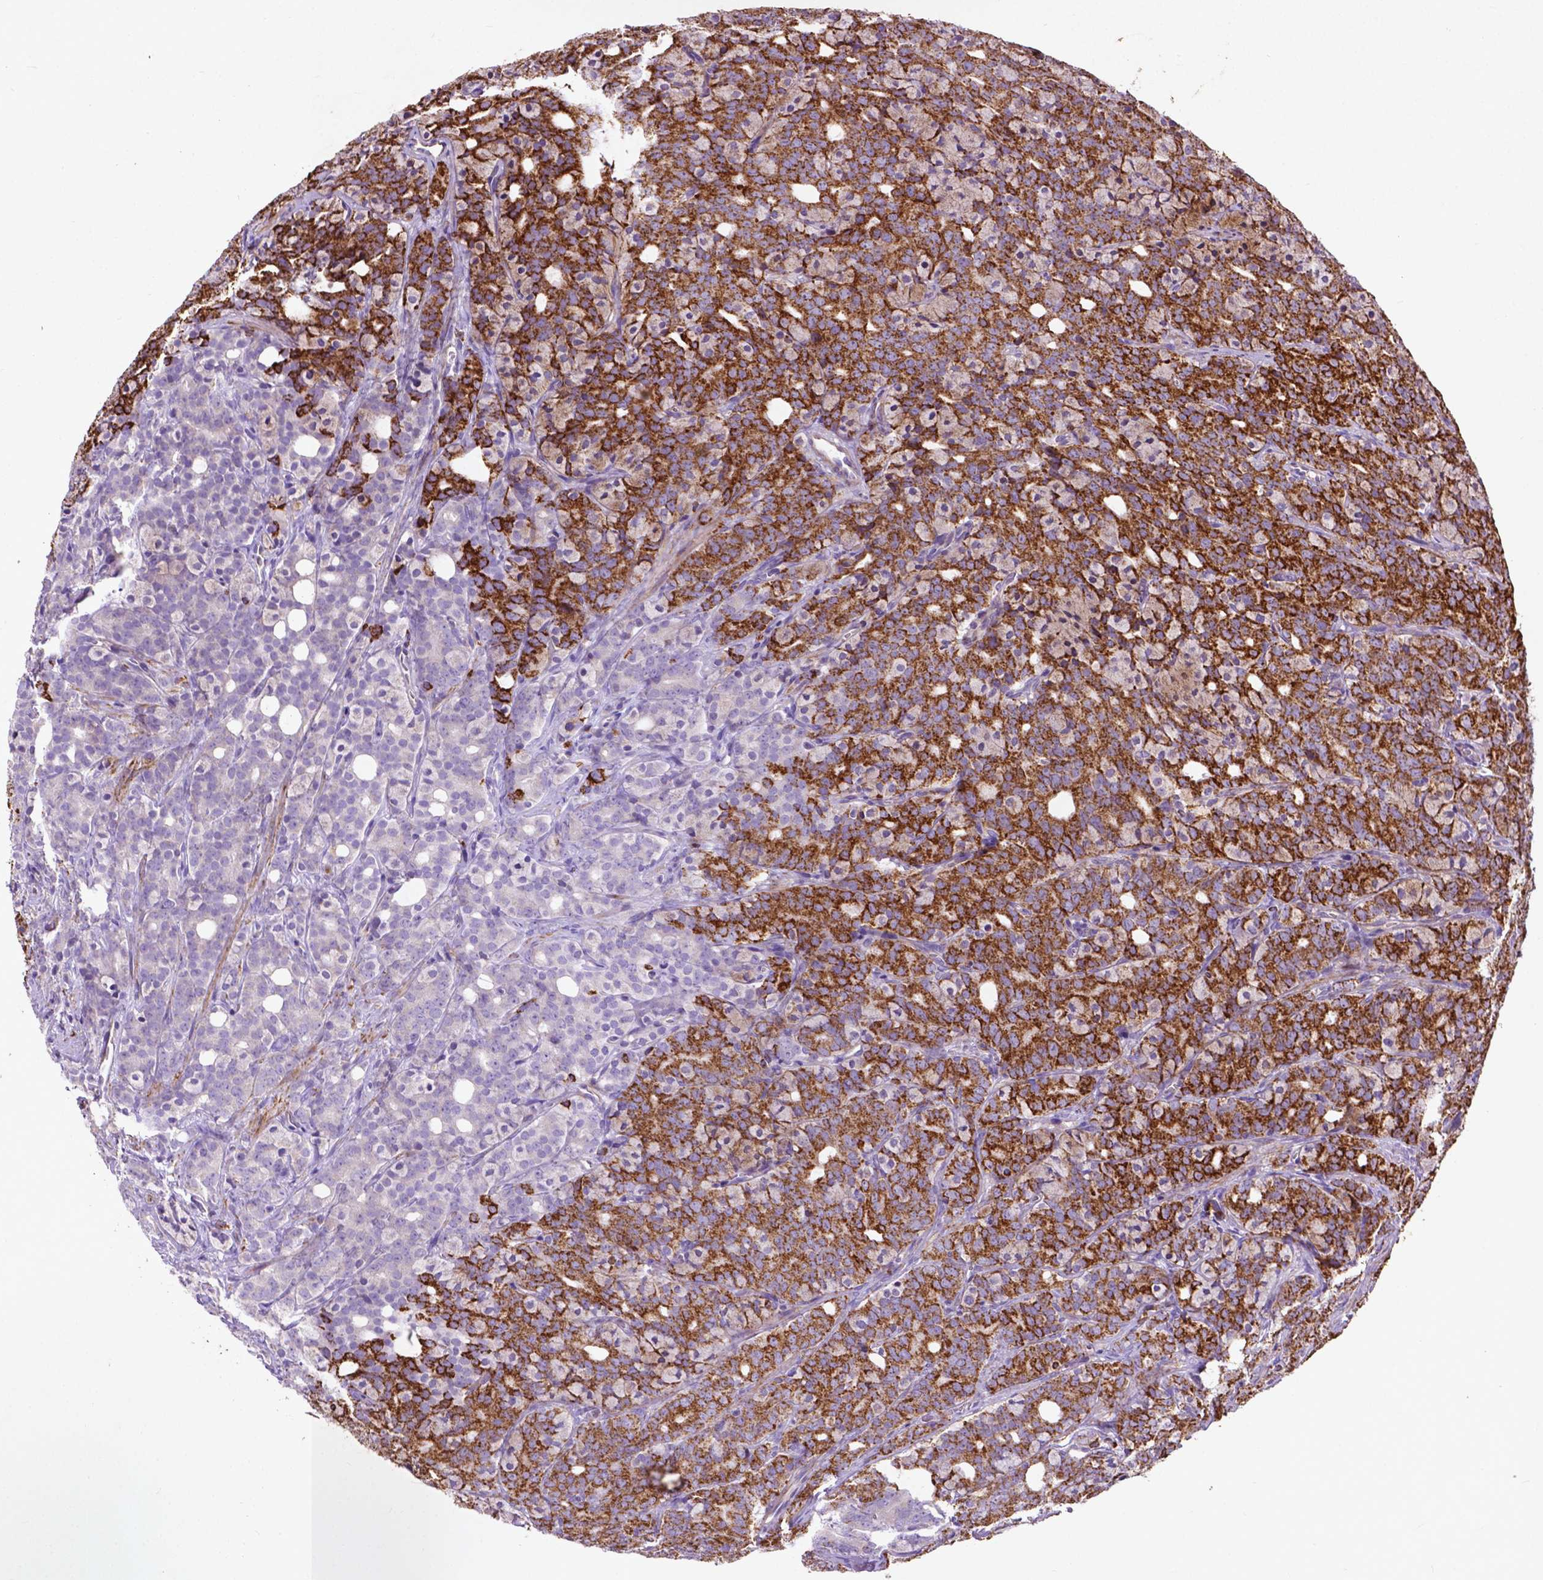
{"staining": {"intensity": "strong", "quantity": "25%-75%", "location": "cytoplasmic/membranous"}, "tissue": "prostate cancer", "cell_type": "Tumor cells", "image_type": "cancer", "snomed": [{"axis": "morphology", "description": "Adenocarcinoma, High grade"}, {"axis": "topography", "description": "Prostate"}], "caption": "Brown immunohistochemical staining in prostate cancer (adenocarcinoma (high-grade)) exhibits strong cytoplasmic/membranous expression in about 25%-75% of tumor cells.", "gene": "THEGL", "patient": {"sex": "male", "age": 84}}